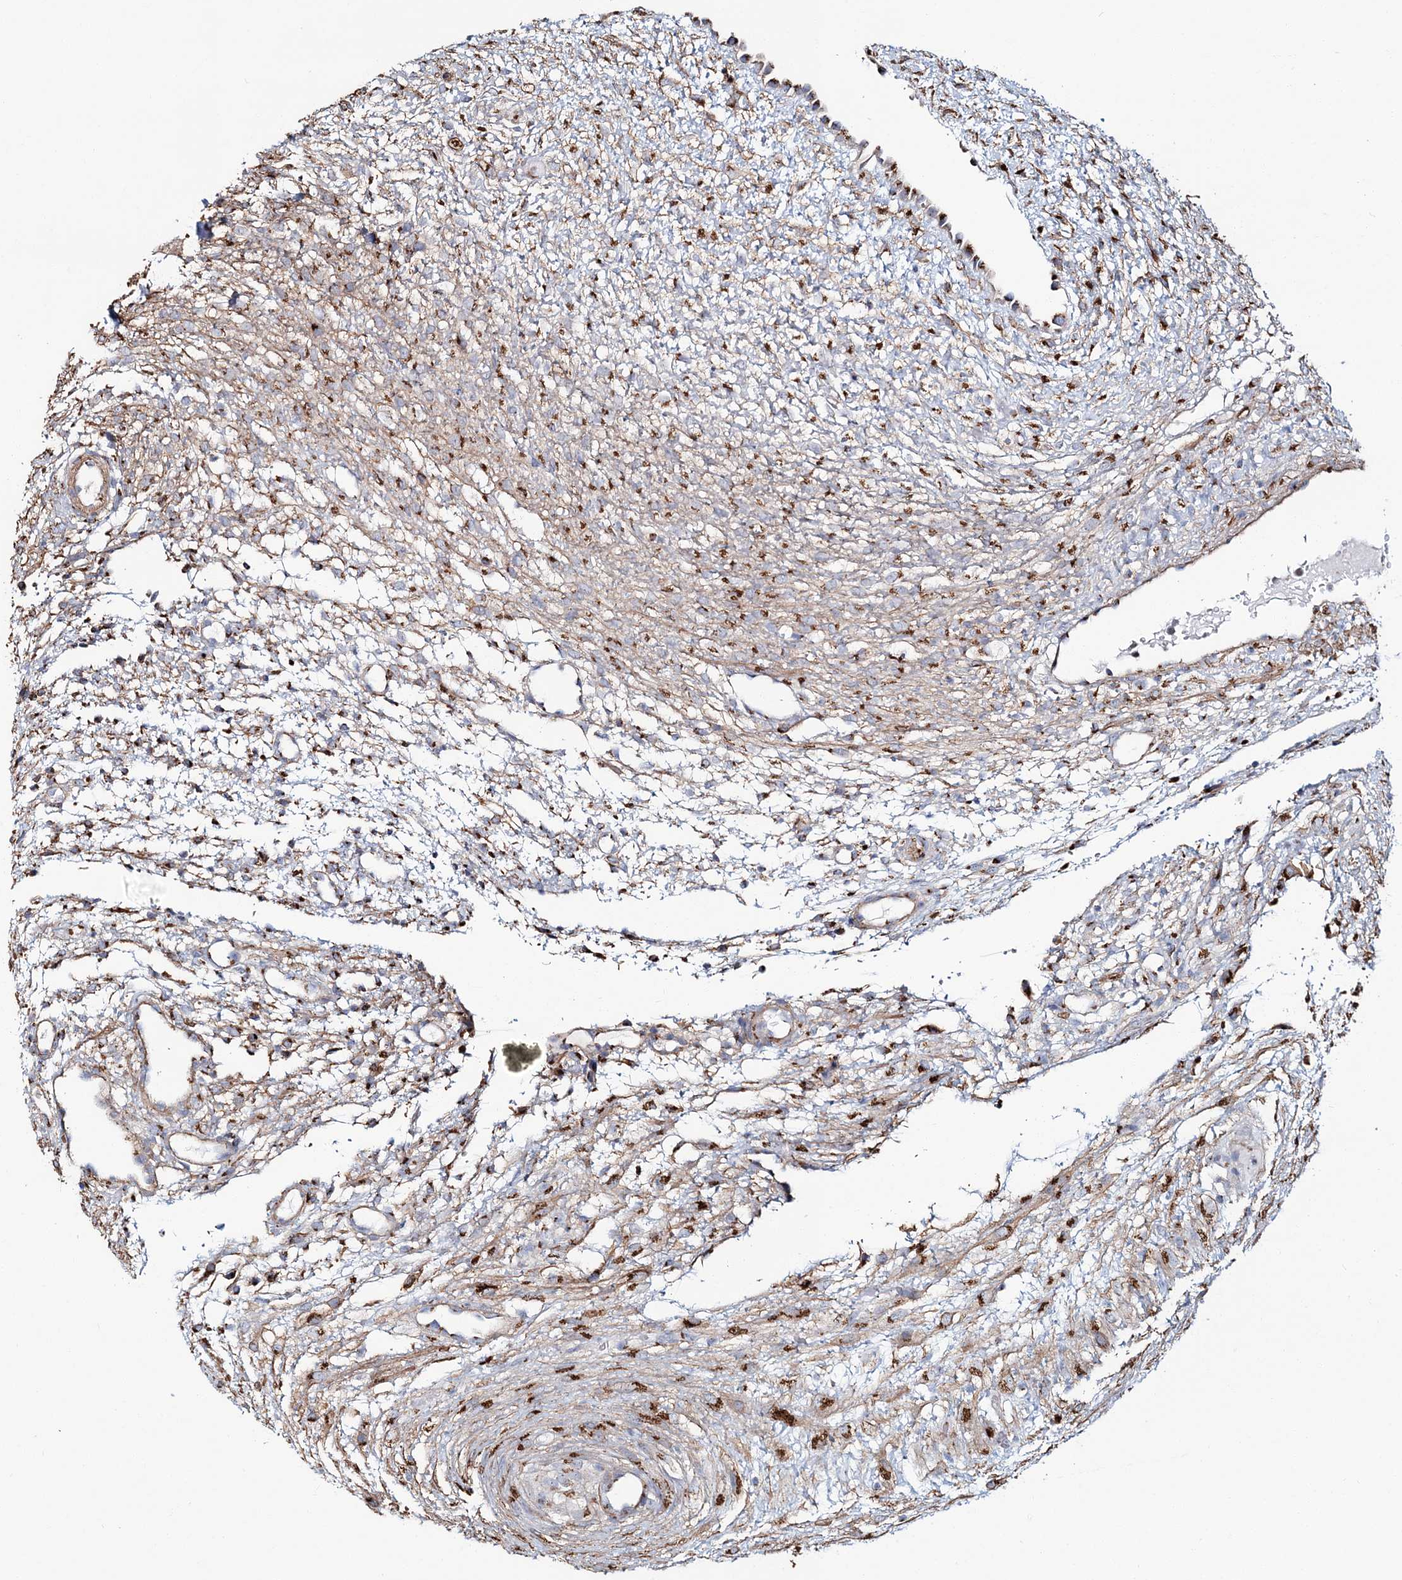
{"staining": {"intensity": "moderate", "quantity": "<25%", "location": "cytoplasmic/membranous"}, "tissue": "ovary", "cell_type": "Ovarian stroma cells", "image_type": "normal", "snomed": [{"axis": "morphology", "description": "Normal tissue, NOS"}, {"axis": "morphology", "description": "Cyst, NOS"}, {"axis": "topography", "description": "Ovary"}], "caption": "High-magnification brightfield microscopy of benign ovary stained with DAB (3,3'-diaminobenzidine) (brown) and counterstained with hematoxylin (blue). ovarian stroma cells exhibit moderate cytoplasmic/membranous staining is seen in approximately<25% of cells.", "gene": "MAN1A2", "patient": {"sex": "female", "age": 18}}